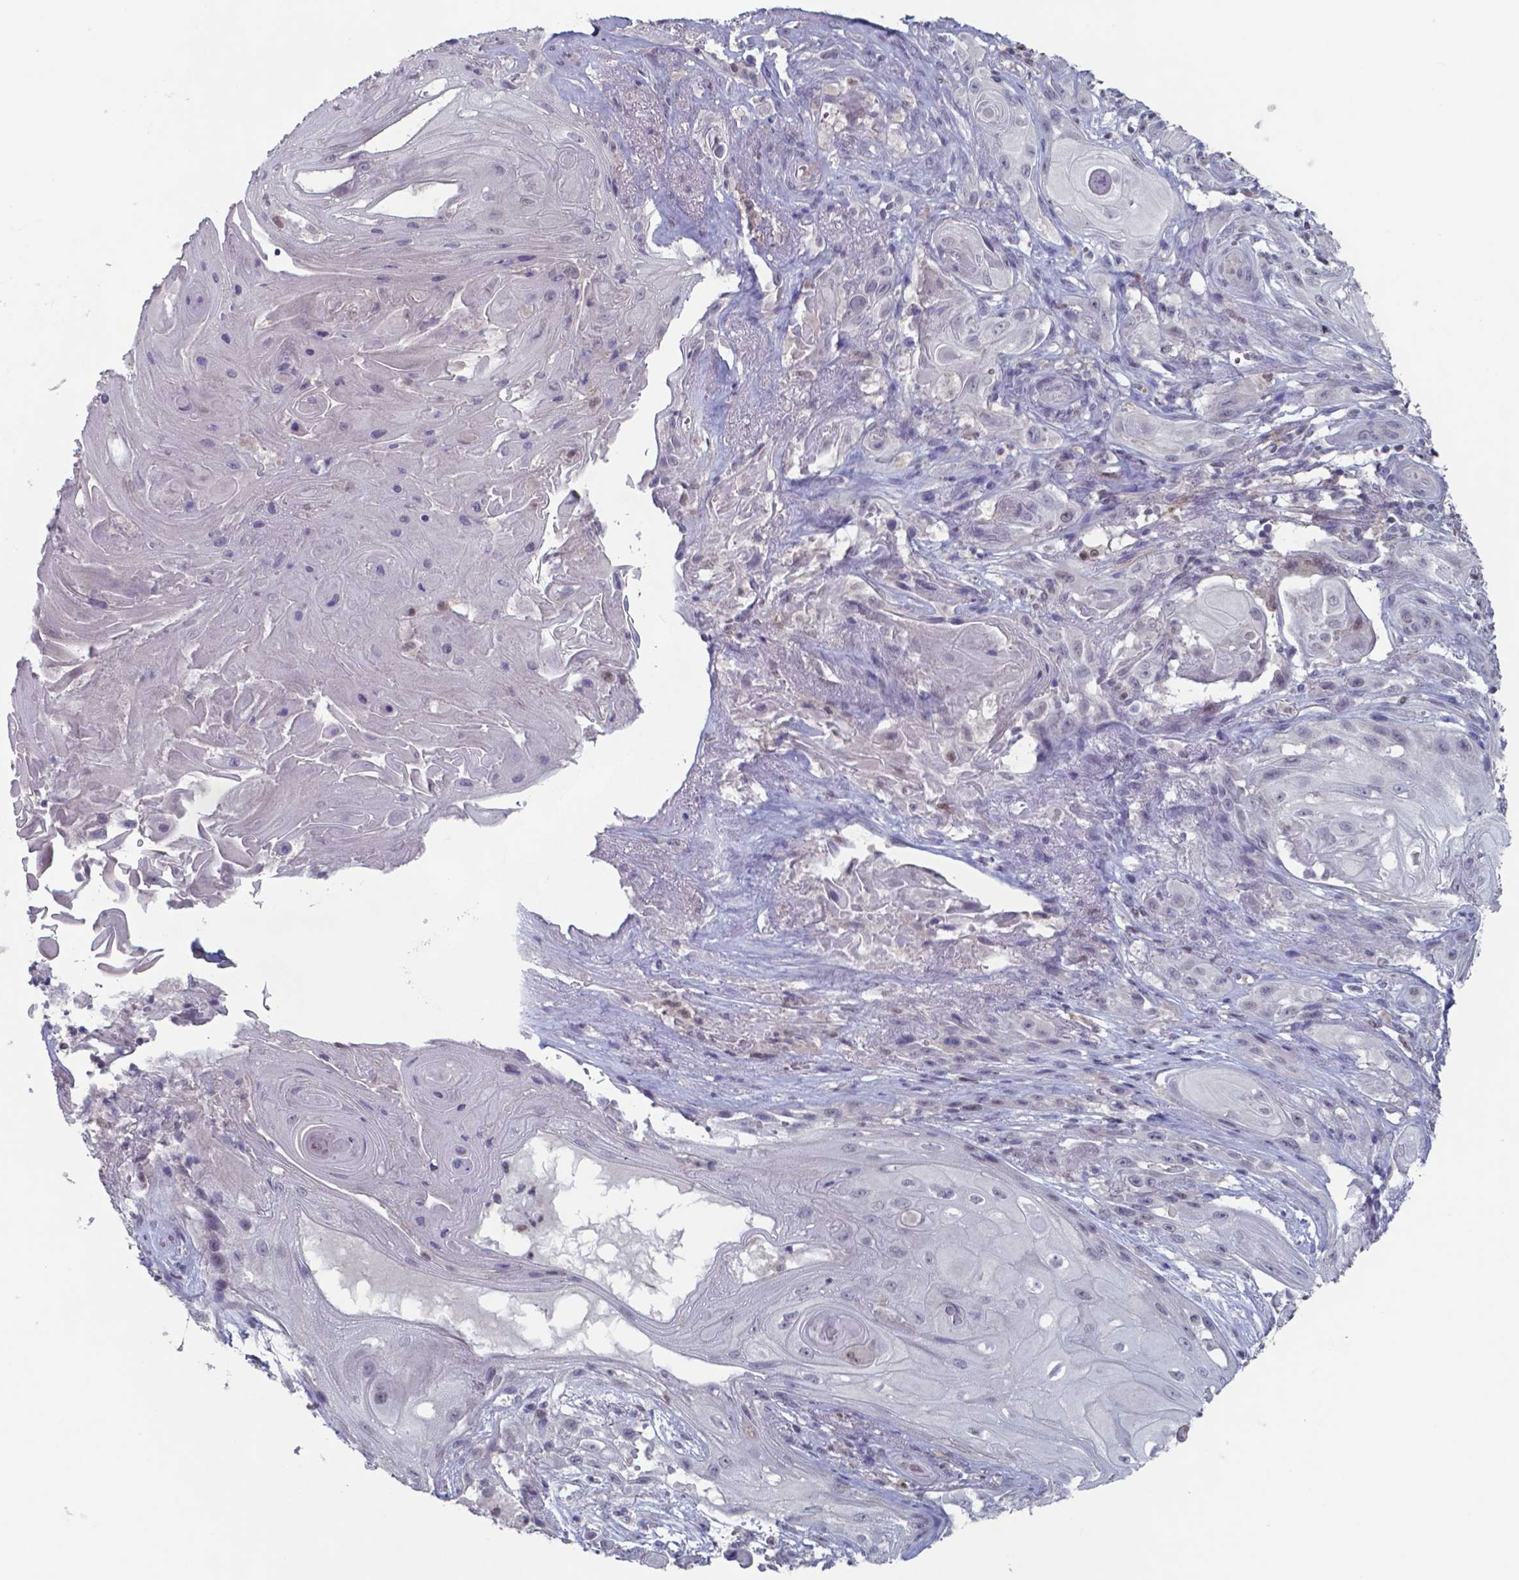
{"staining": {"intensity": "negative", "quantity": "none", "location": "none"}, "tissue": "skin cancer", "cell_type": "Tumor cells", "image_type": "cancer", "snomed": [{"axis": "morphology", "description": "Squamous cell carcinoma, NOS"}, {"axis": "topography", "description": "Skin"}], "caption": "This is a histopathology image of IHC staining of skin squamous cell carcinoma, which shows no positivity in tumor cells.", "gene": "TDP2", "patient": {"sex": "male", "age": 62}}